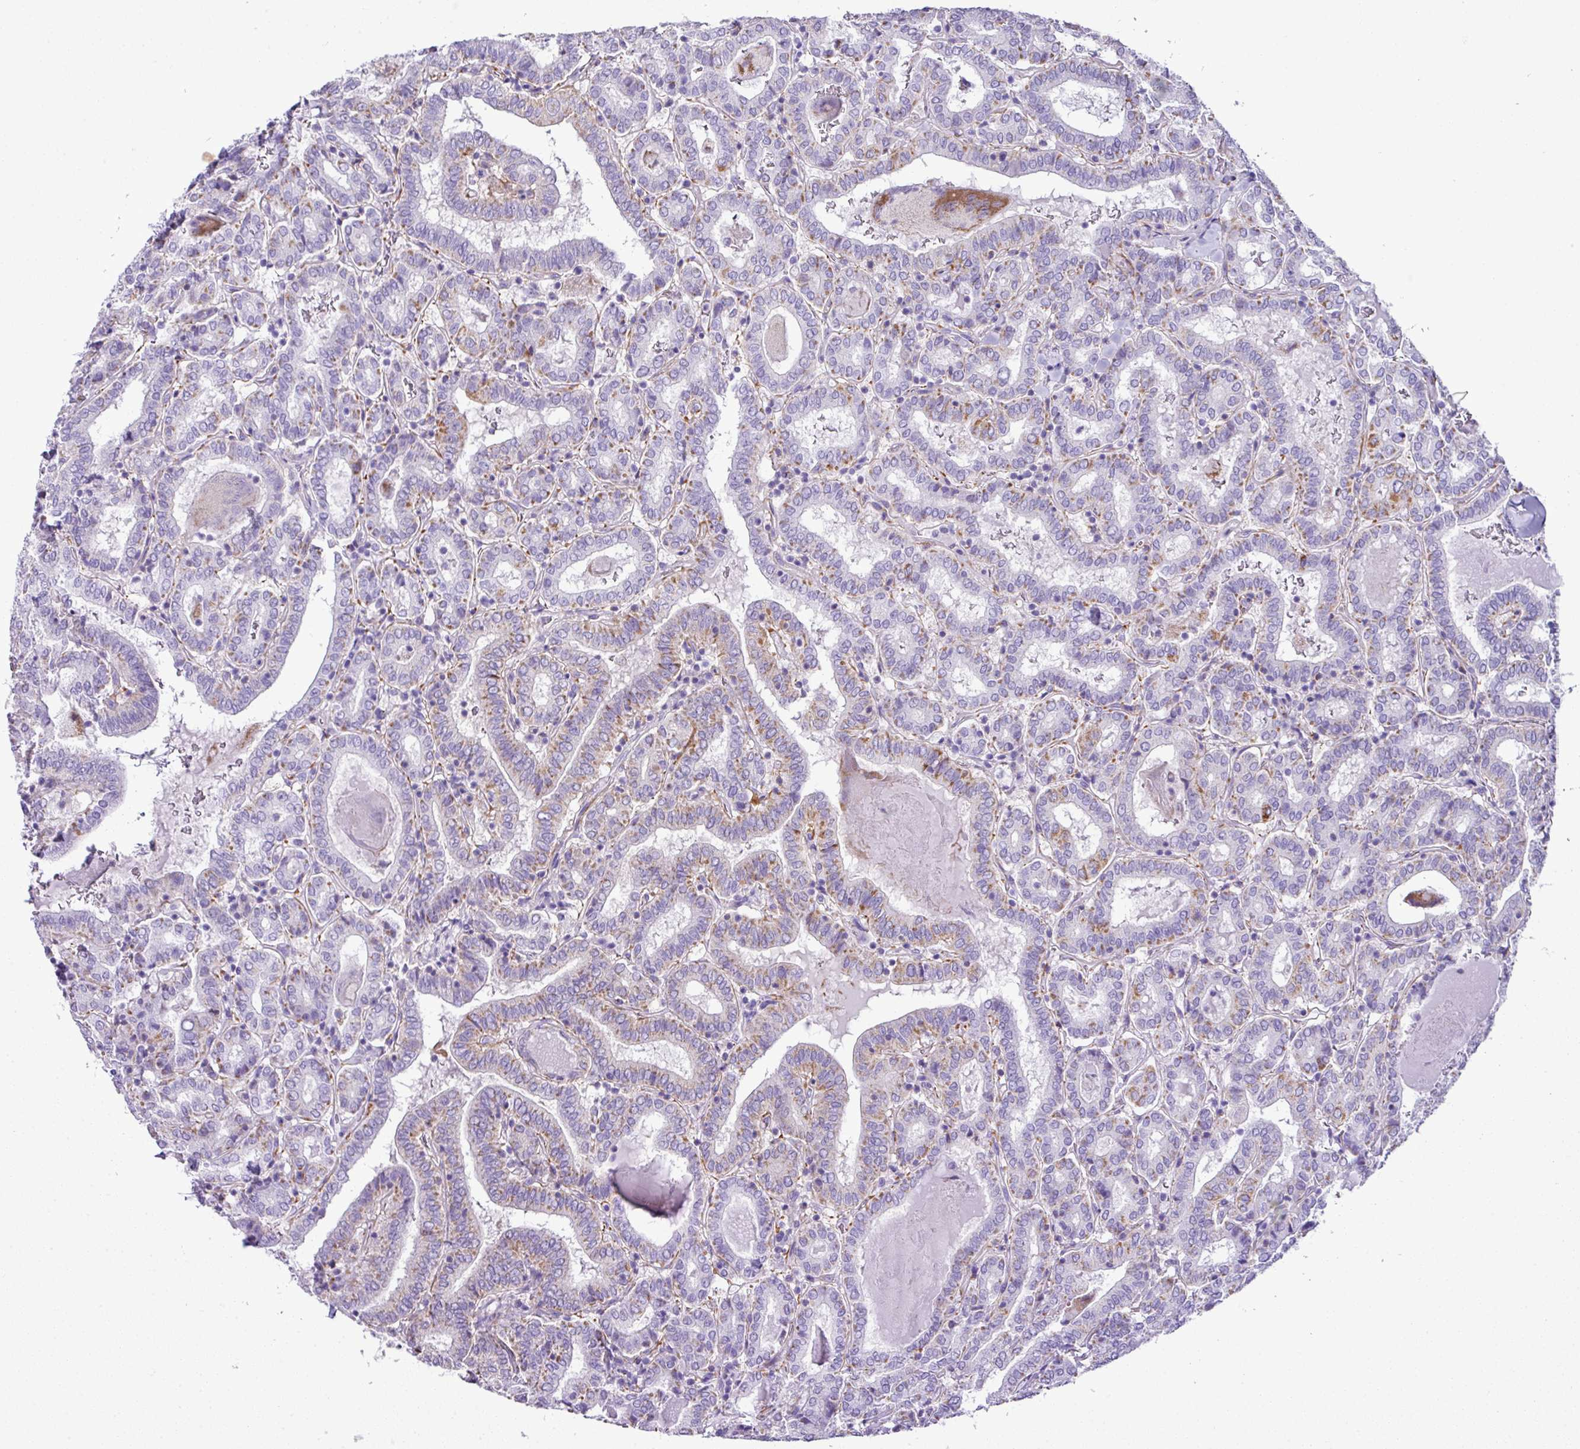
{"staining": {"intensity": "moderate", "quantity": "<25%", "location": "cytoplasmic/membranous"}, "tissue": "thyroid cancer", "cell_type": "Tumor cells", "image_type": "cancer", "snomed": [{"axis": "morphology", "description": "Papillary adenocarcinoma, NOS"}, {"axis": "topography", "description": "Thyroid gland"}], "caption": "High-magnification brightfield microscopy of thyroid papillary adenocarcinoma stained with DAB (3,3'-diaminobenzidine) (brown) and counterstained with hematoxylin (blue). tumor cells exhibit moderate cytoplasmic/membranous staining is appreciated in about<25% of cells.", "gene": "PGAP4", "patient": {"sex": "female", "age": 72}}